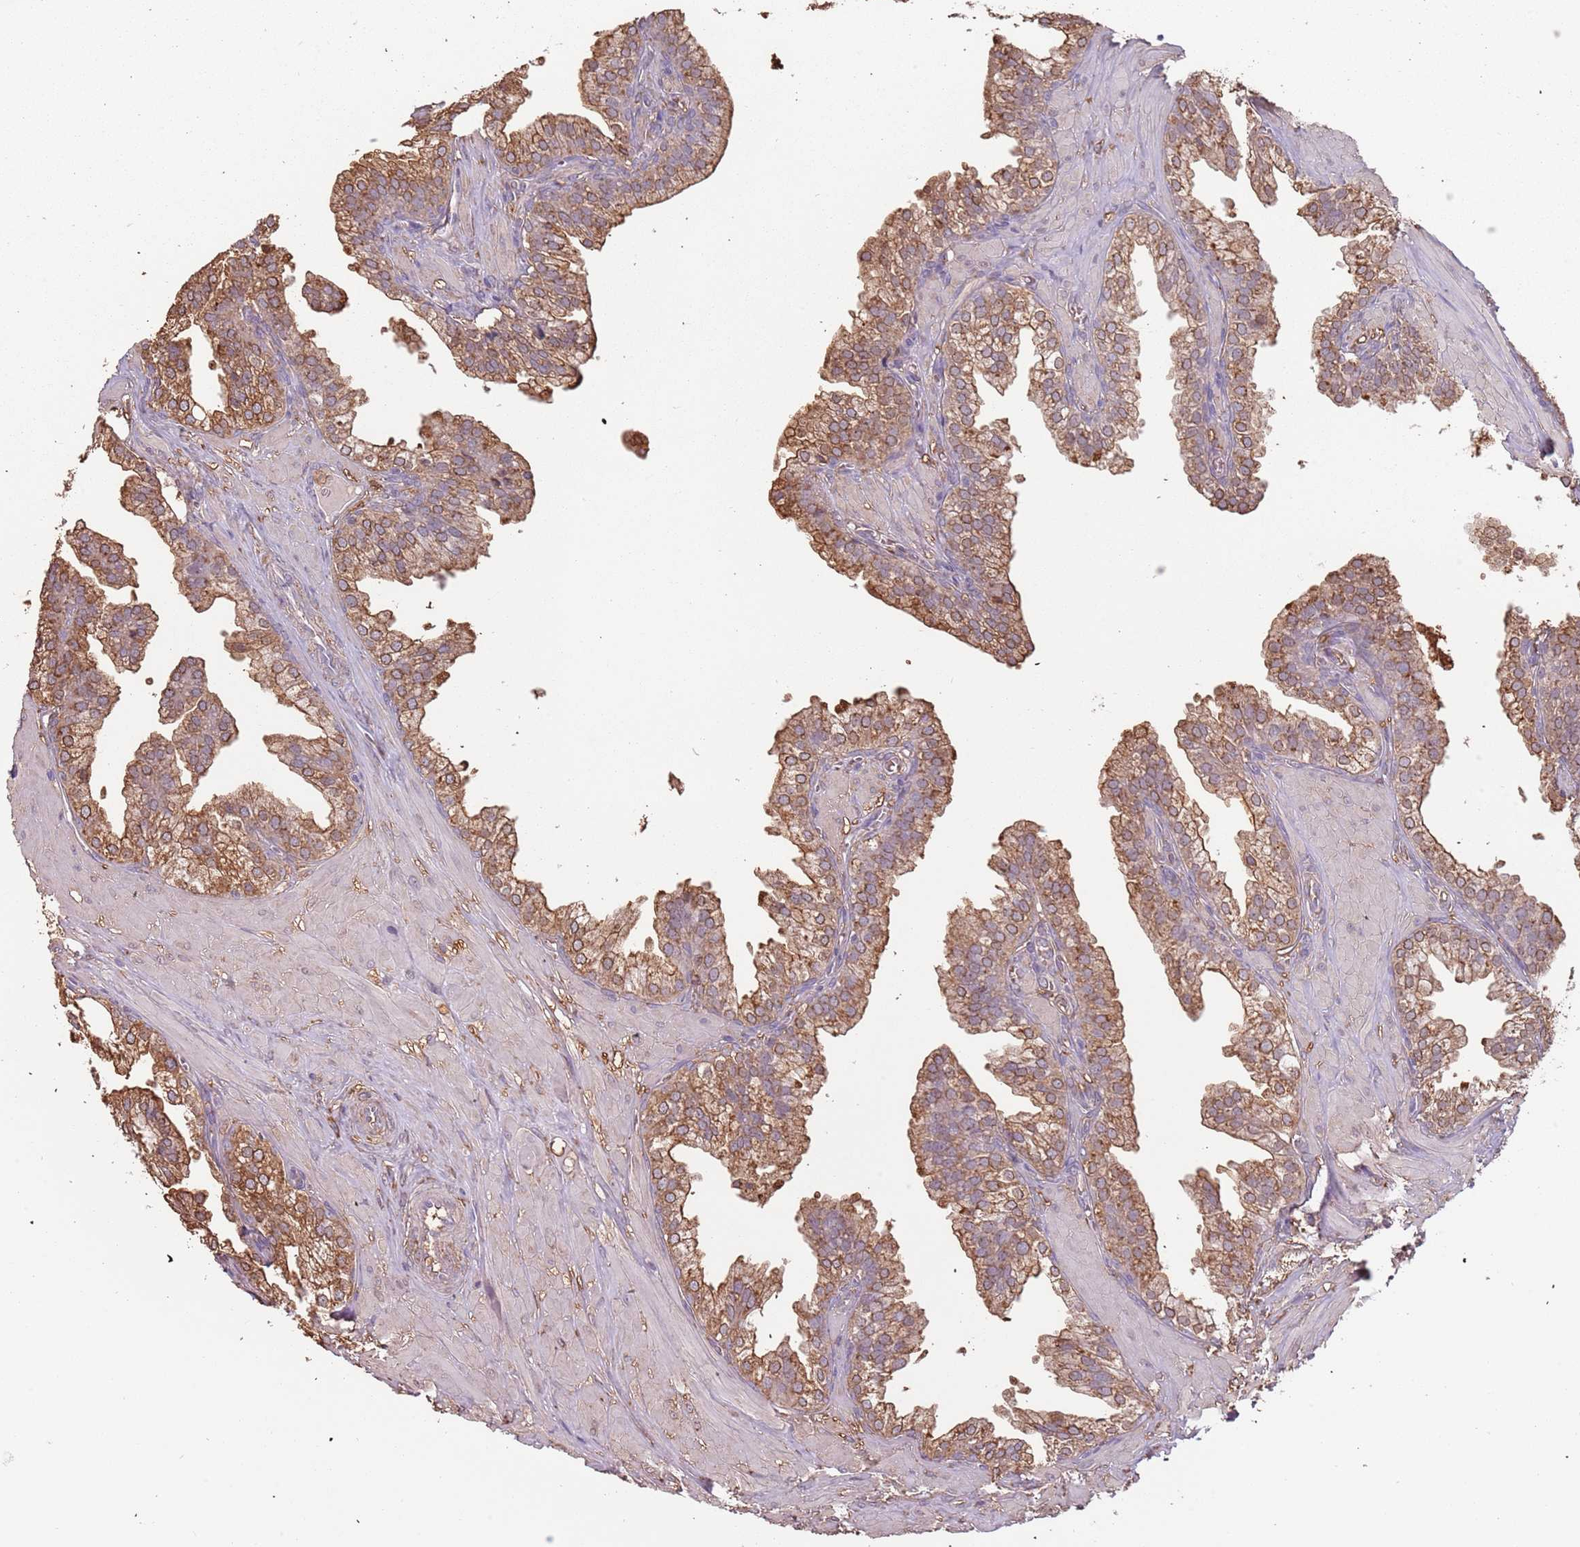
{"staining": {"intensity": "moderate", "quantity": ">75%", "location": "cytoplasmic/membranous"}, "tissue": "prostate", "cell_type": "Glandular cells", "image_type": "normal", "snomed": [{"axis": "morphology", "description": "Normal tissue, NOS"}, {"axis": "topography", "description": "Prostate"}, {"axis": "topography", "description": "Peripheral nerve tissue"}], "caption": "Immunohistochemical staining of benign human prostate demonstrates medium levels of moderate cytoplasmic/membranous staining in approximately >75% of glandular cells. (Brightfield microscopy of DAB IHC at high magnification).", "gene": "ATOSB", "patient": {"sex": "male", "age": 55}}